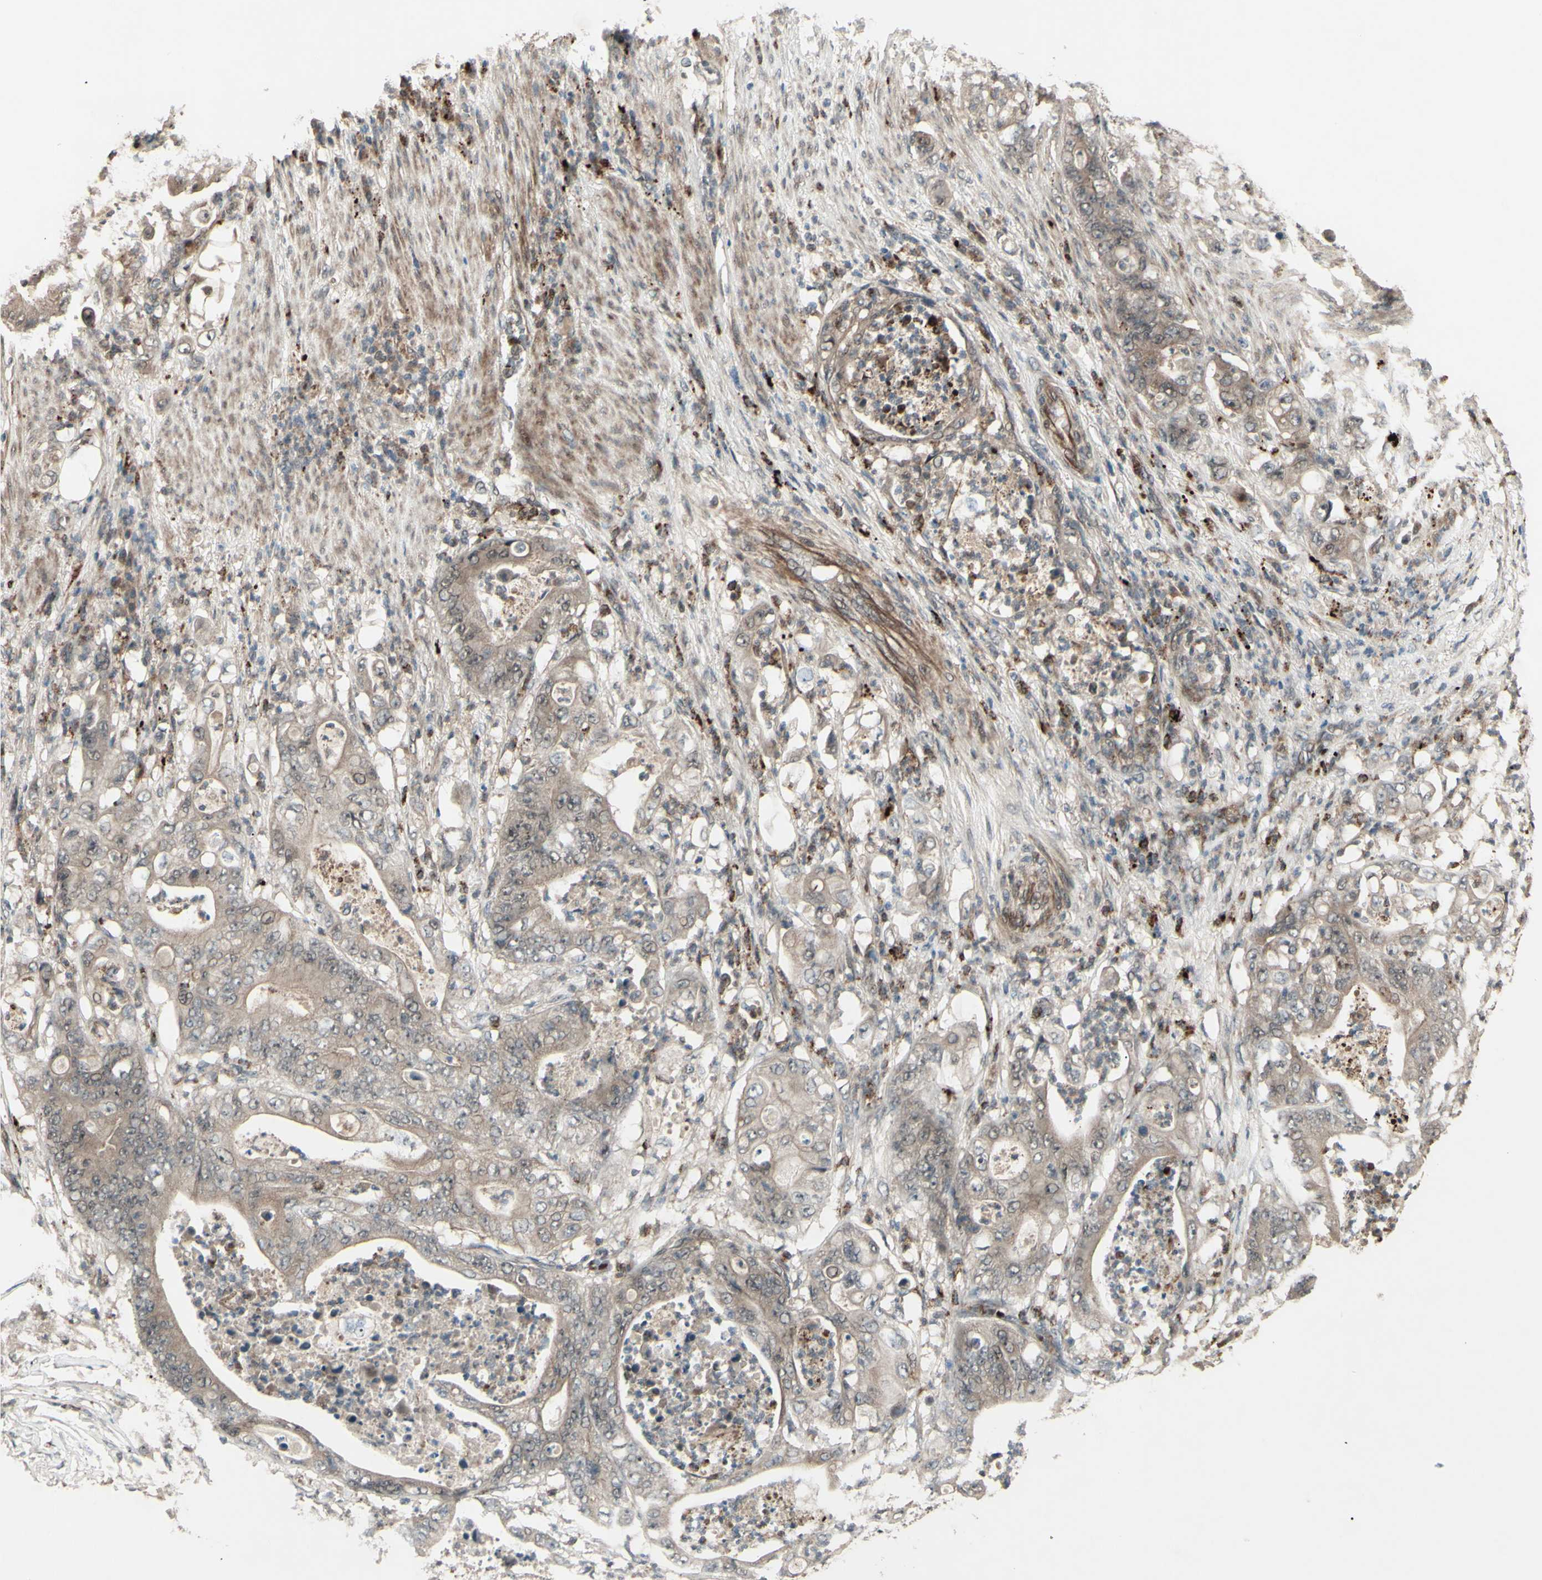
{"staining": {"intensity": "moderate", "quantity": ">75%", "location": "cytoplasmic/membranous,nuclear"}, "tissue": "stomach cancer", "cell_type": "Tumor cells", "image_type": "cancer", "snomed": [{"axis": "morphology", "description": "Adenocarcinoma, NOS"}, {"axis": "topography", "description": "Stomach"}], "caption": "Protein expression analysis of human stomach cancer reveals moderate cytoplasmic/membranous and nuclear expression in about >75% of tumor cells.", "gene": "MLF2", "patient": {"sex": "female", "age": 73}}